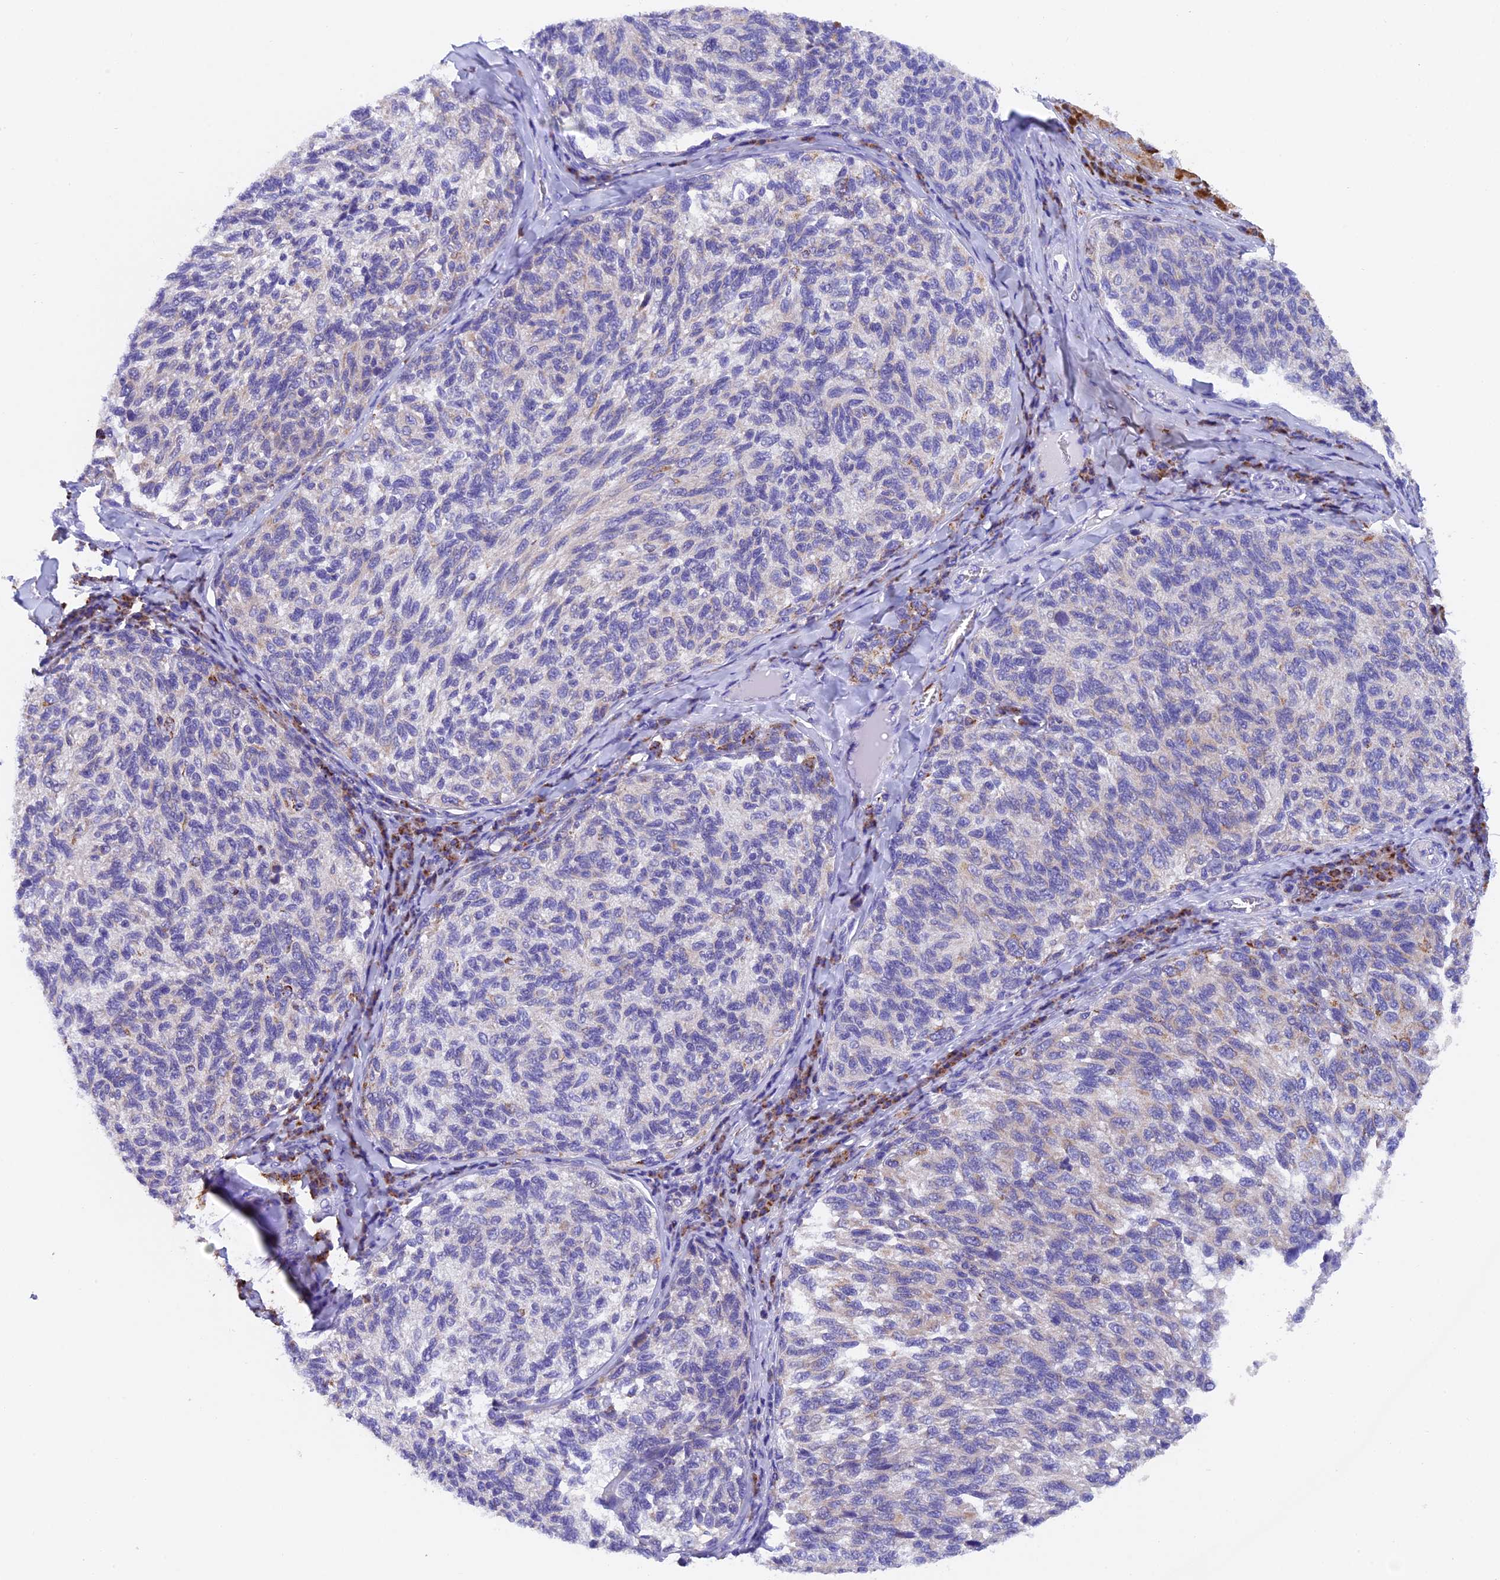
{"staining": {"intensity": "moderate", "quantity": "<25%", "location": "cytoplasmic/membranous"}, "tissue": "melanoma", "cell_type": "Tumor cells", "image_type": "cancer", "snomed": [{"axis": "morphology", "description": "Malignant melanoma, NOS"}, {"axis": "topography", "description": "Skin"}], "caption": "Brown immunohistochemical staining in human malignant melanoma shows moderate cytoplasmic/membranous staining in about <25% of tumor cells.", "gene": "SLC8B1", "patient": {"sex": "female", "age": 73}}